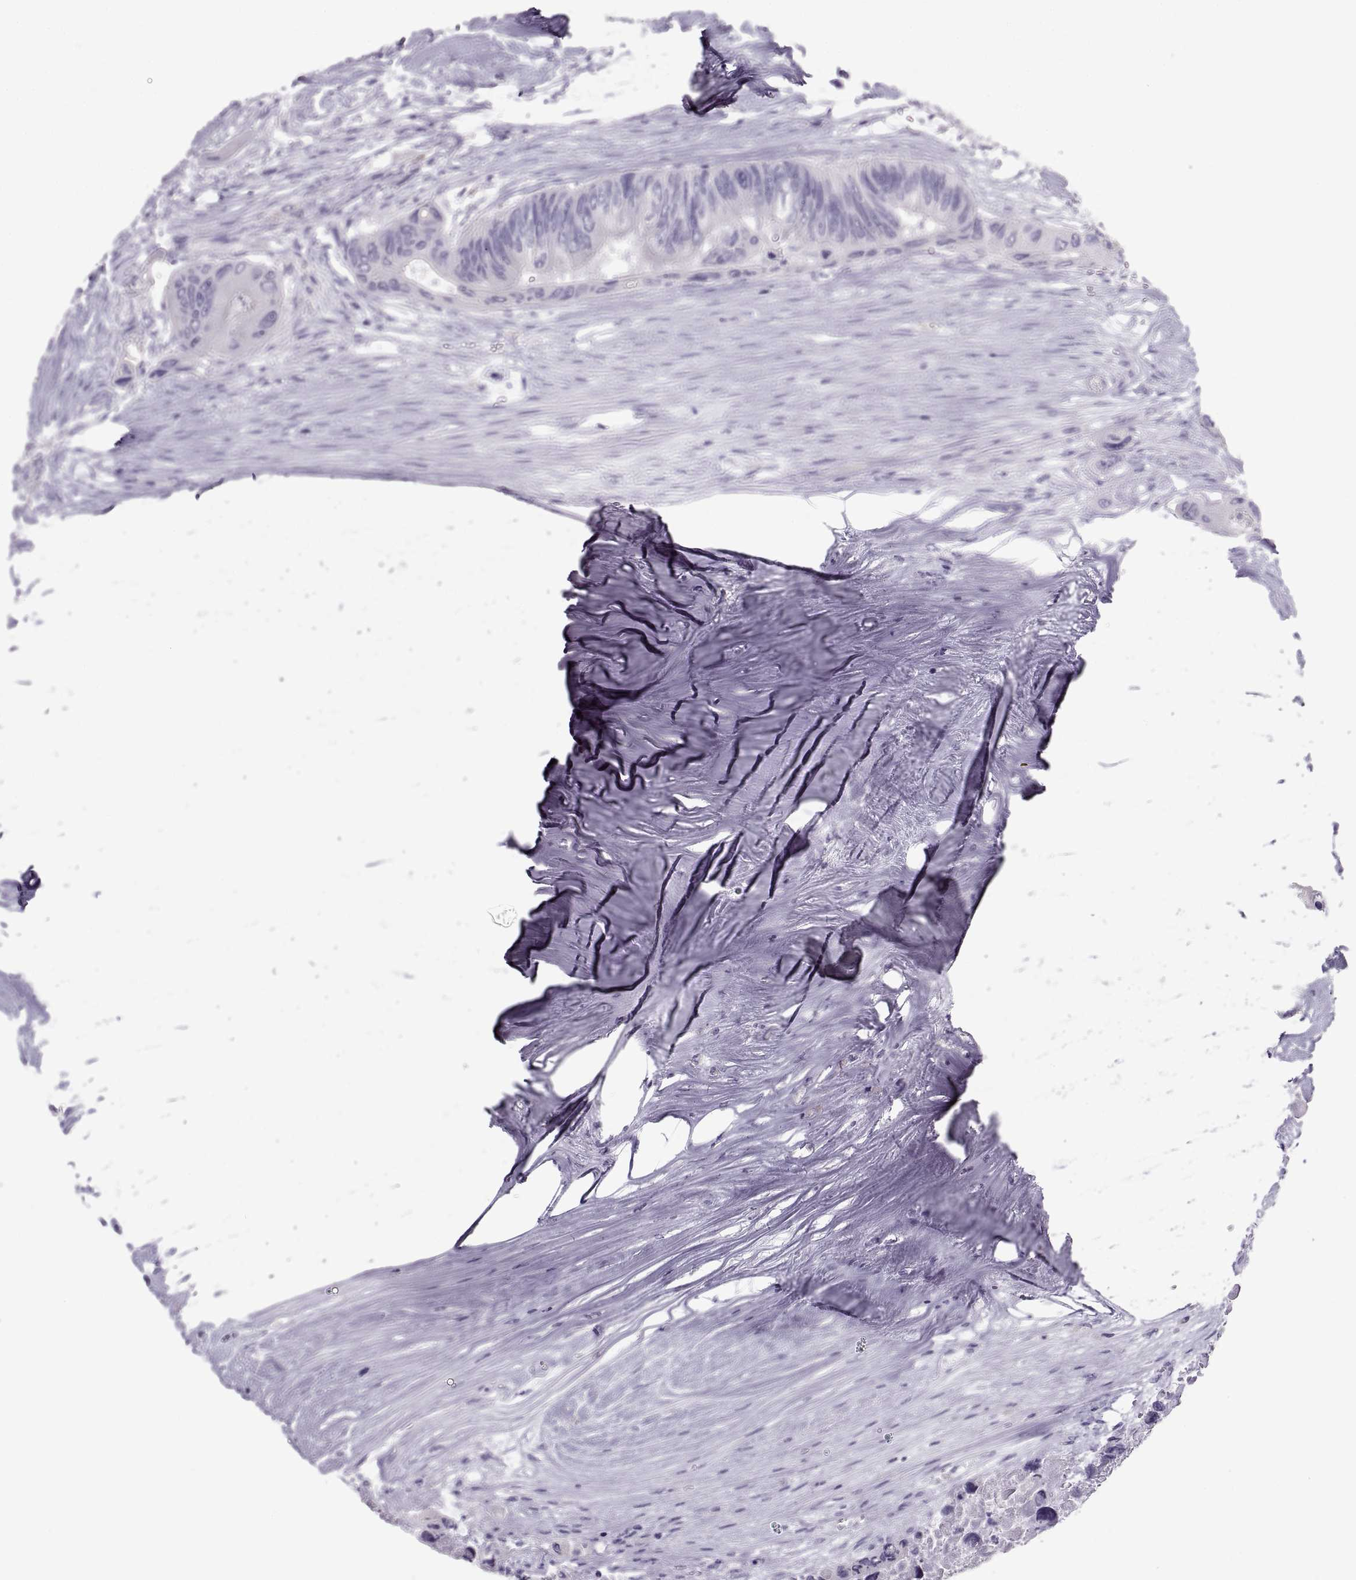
{"staining": {"intensity": "negative", "quantity": "none", "location": "none"}, "tissue": "colorectal cancer", "cell_type": "Tumor cells", "image_type": "cancer", "snomed": [{"axis": "morphology", "description": "Adenocarcinoma, NOS"}, {"axis": "topography", "description": "Colon"}], "caption": "An IHC photomicrograph of adenocarcinoma (colorectal) is shown. There is no staining in tumor cells of adenocarcinoma (colorectal). (Brightfield microscopy of DAB (3,3'-diaminobenzidine) immunohistochemistry (IHC) at high magnification).", "gene": "RLBP1", "patient": {"sex": "female", "age": 48}}